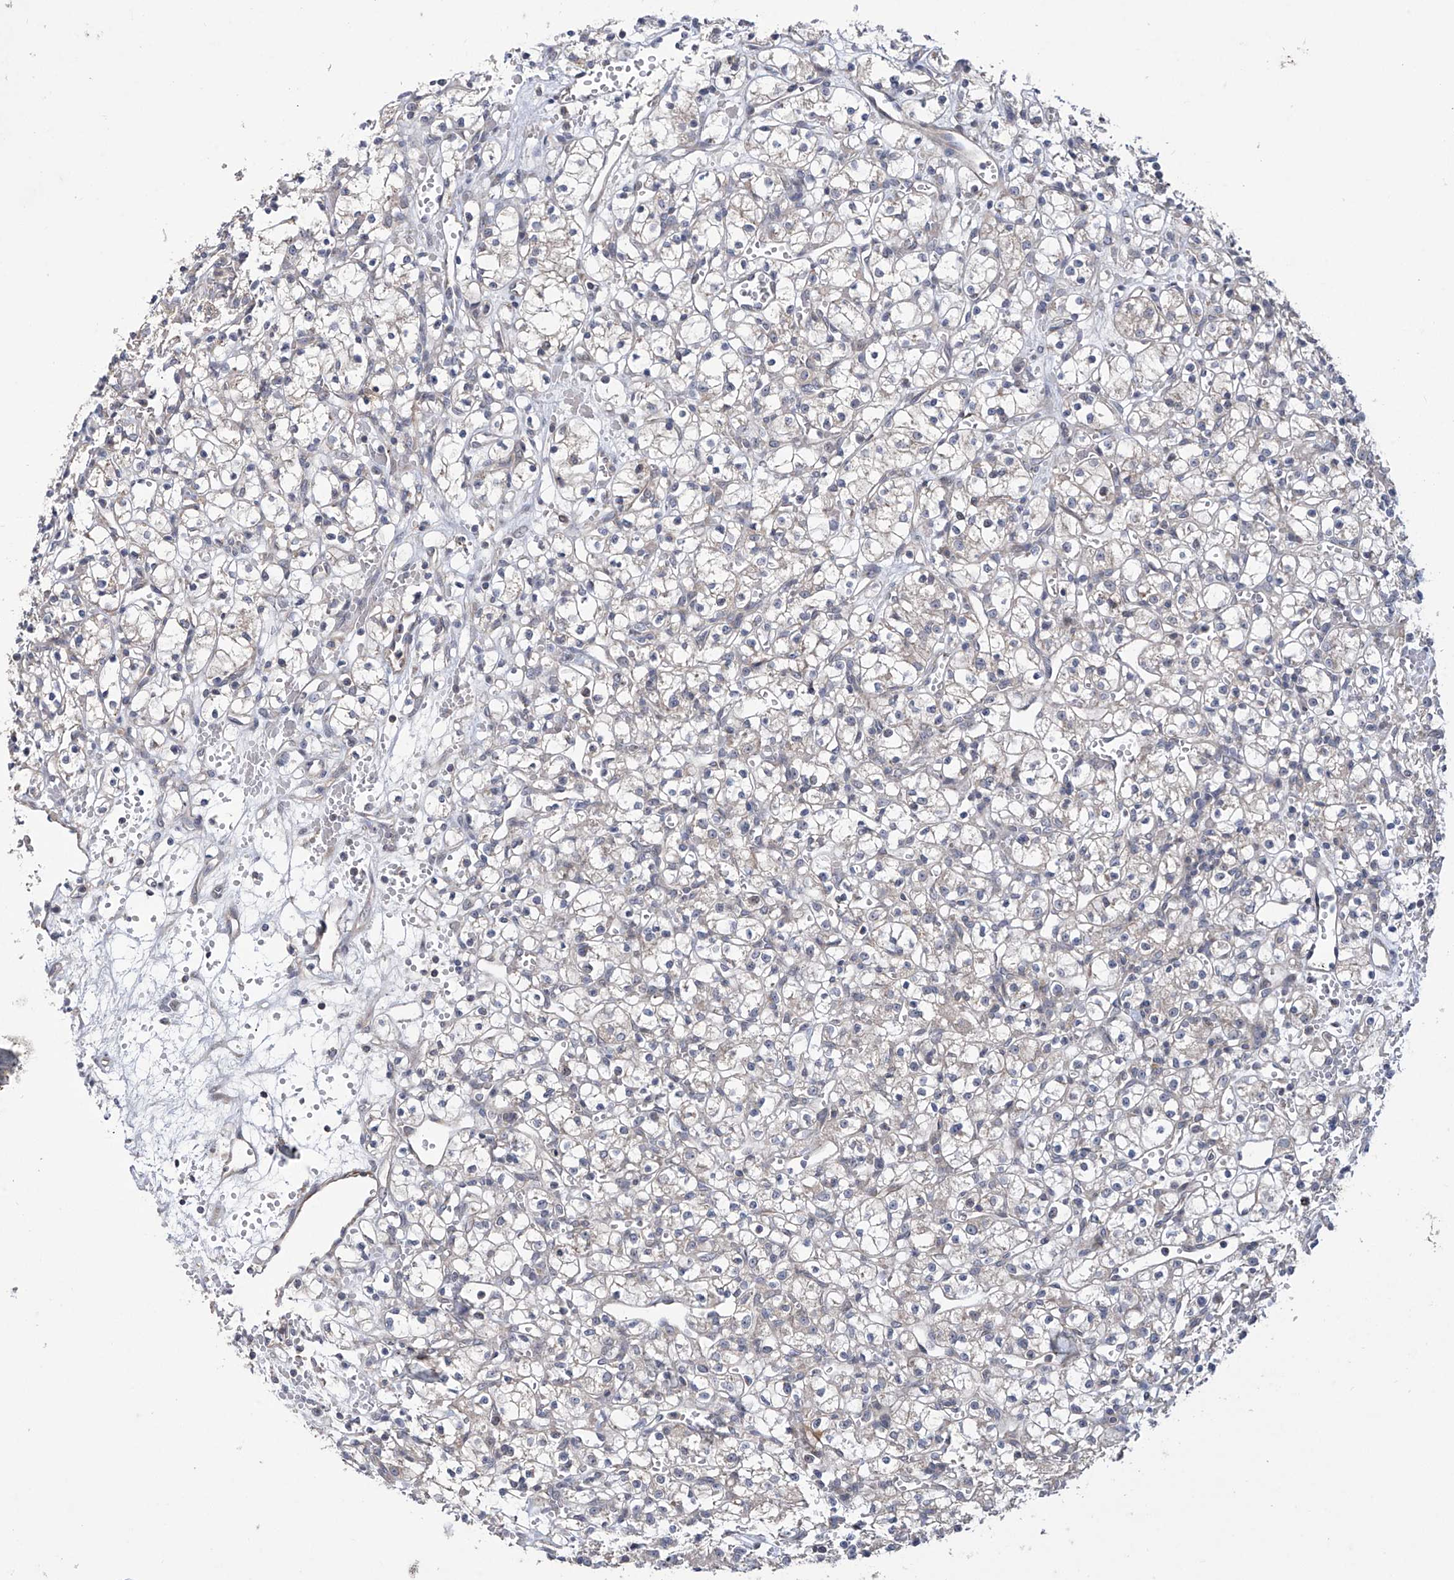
{"staining": {"intensity": "negative", "quantity": "none", "location": "none"}, "tissue": "renal cancer", "cell_type": "Tumor cells", "image_type": "cancer", "snomed": [{"axis": "morphology", "description": "Adenocarcinoma, NOS"}, {"axis": "topography", "description": "Kidney"}], "caption": "IHC of human renal adenocarcinoma exhibits no expression in tumor cells.", "gene": "TRIM60", "patient": {"sex": "female", "age": 59}}